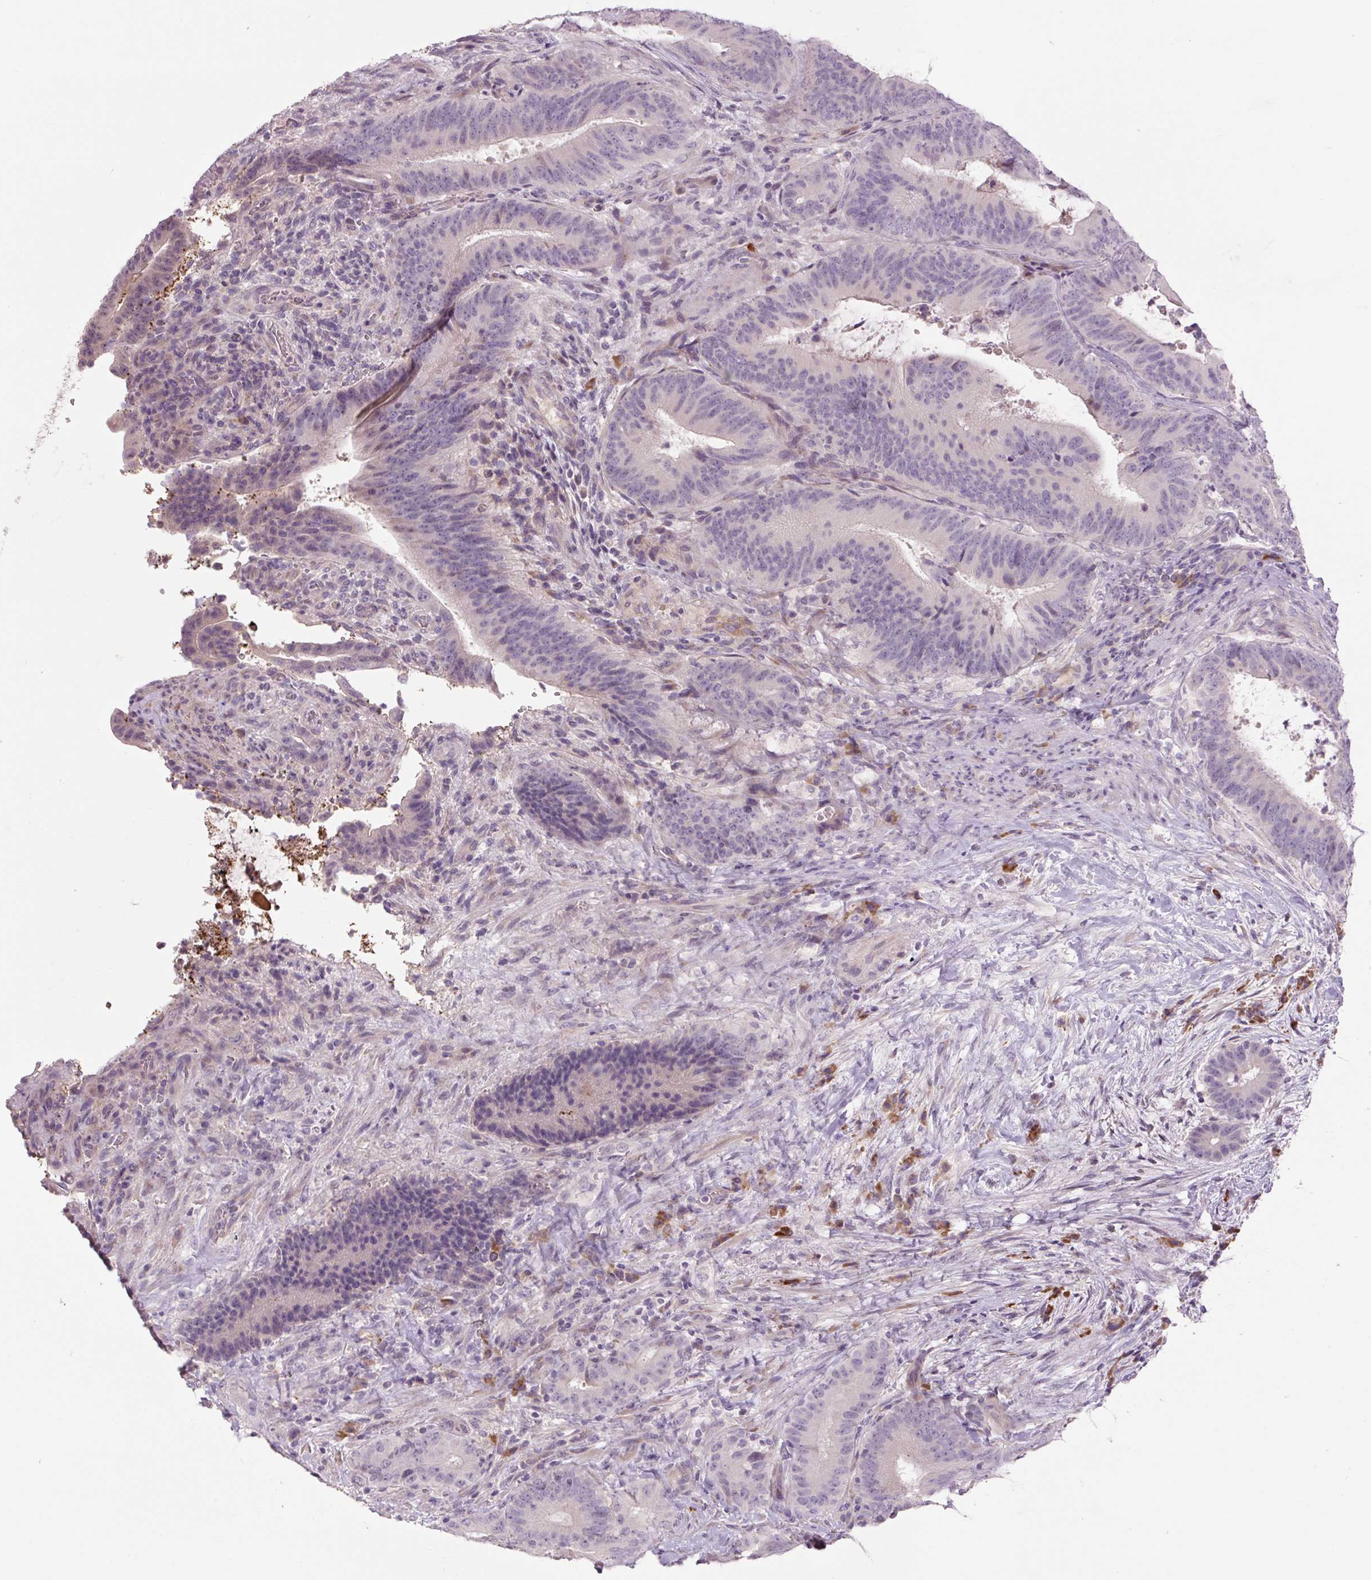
{"staining": {"intensity": "negative", "quantity": "none", "location": "none"}, "tissue": "colorectal cancer", "cell_type": "Tumor cells", "image_type": "cancer", "snomed": [{"axis": "morphology", "description": "Adenocarcinoma, NOS"}, {"axis": "topography", "description": "Colon"}], "caption": "Protein analysis of colorectal cancer demonstrates no significant expression in tumor cells.", "gene": "TMEM100", "patient": {"sex": "female", "age": 43}}